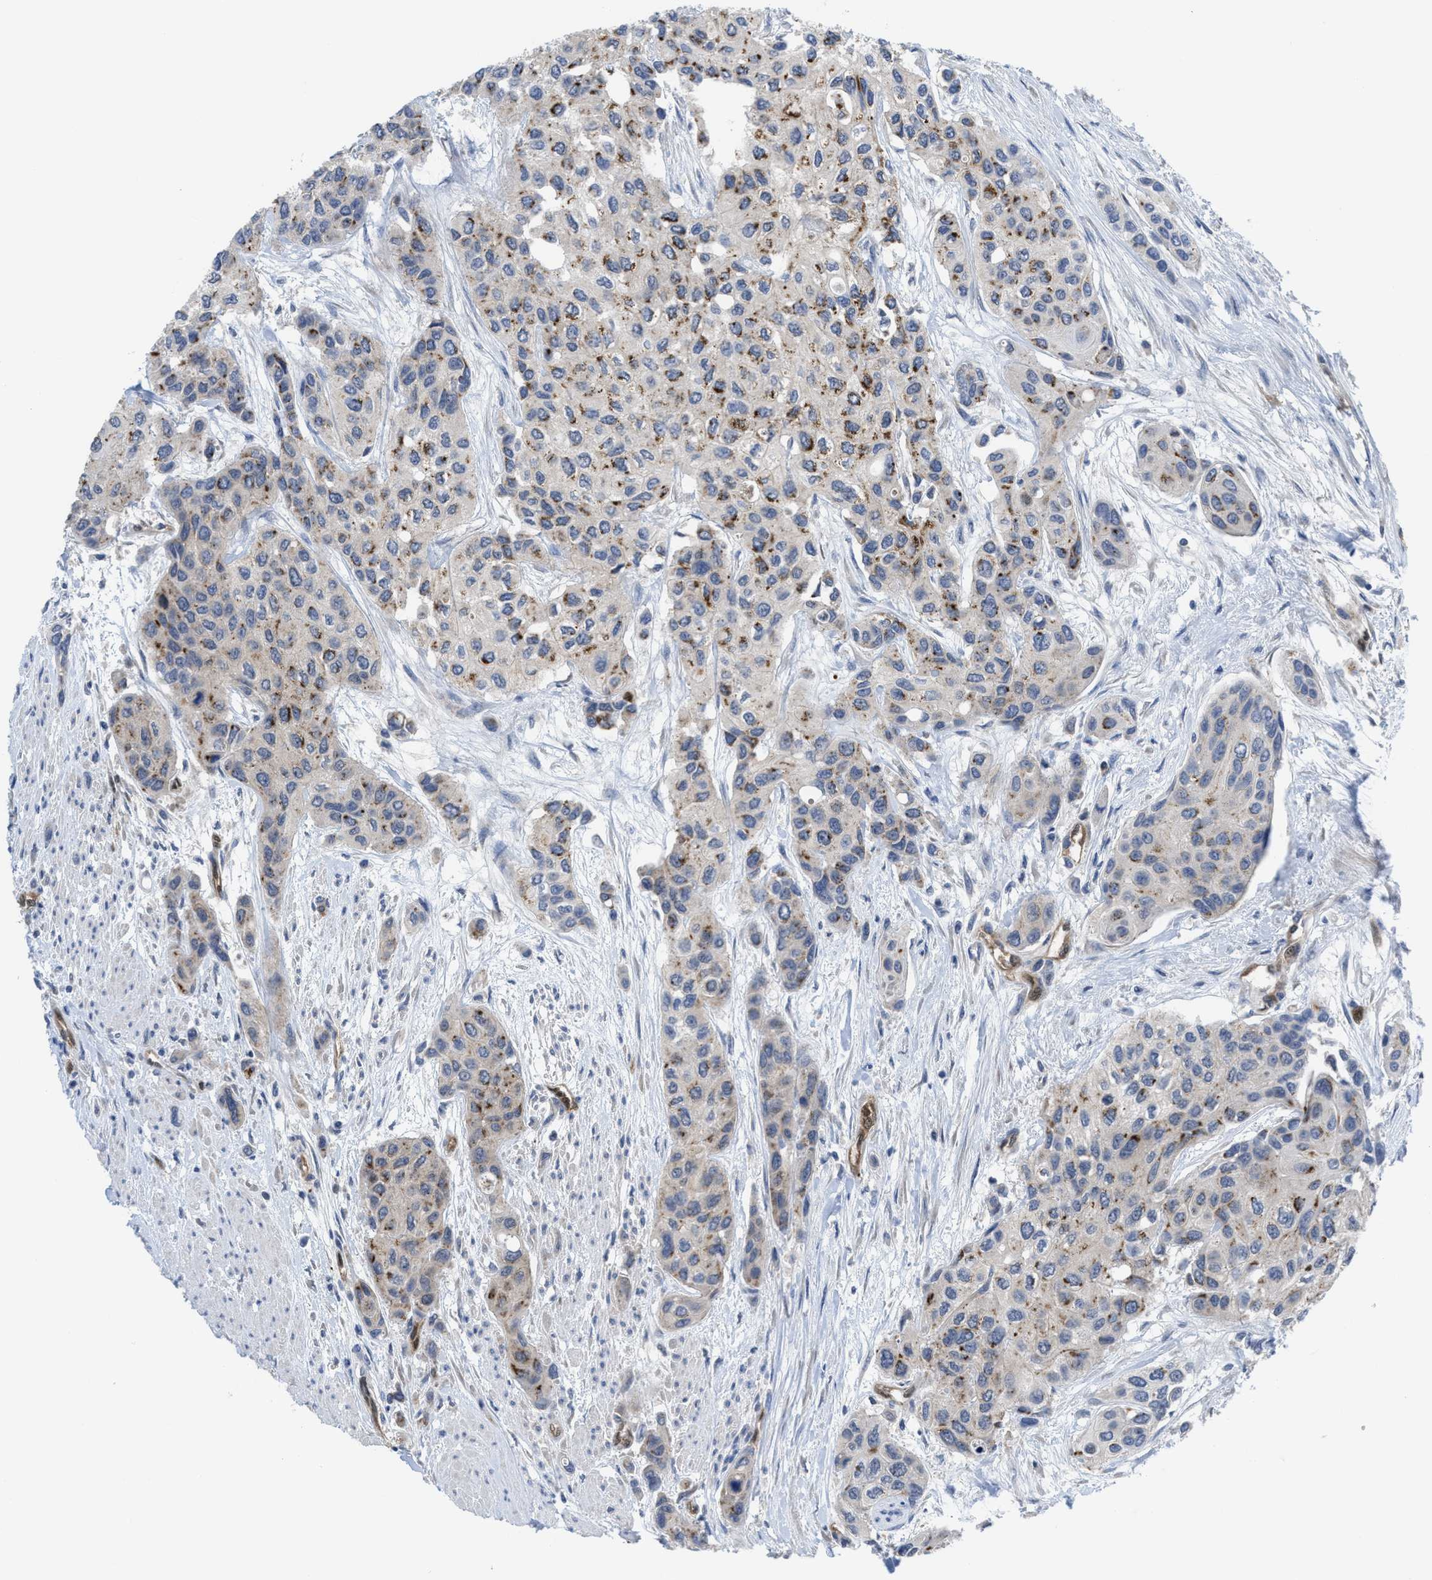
{"staining": {"intensity": "moderate", "quantity": "<25%", "location": "cytoplasmic/membranous"}, "tissue": "urothelial cancer", "cell_type": "Tumor cells", "image_type": "cancer", "snomed": [{"axis": "morphology", "description": "Urothelial carcinoma, High grade"}, {"axis": "topography", "description": "Urinary bladder"}], "caption": "Brown immunohistochemical staining in high-grade urothelial carcinoma reveals moderate cytoplasmic/membranous positivity in about <25% of tumor cells. The staining was performed using DAB to visualize the protein expression in brown, while the nuclei were stained in blue with hematoxylin (Magnification: 20x).", "gene": "LDAF1", "patient": {"sex": "female", "age": 56}}